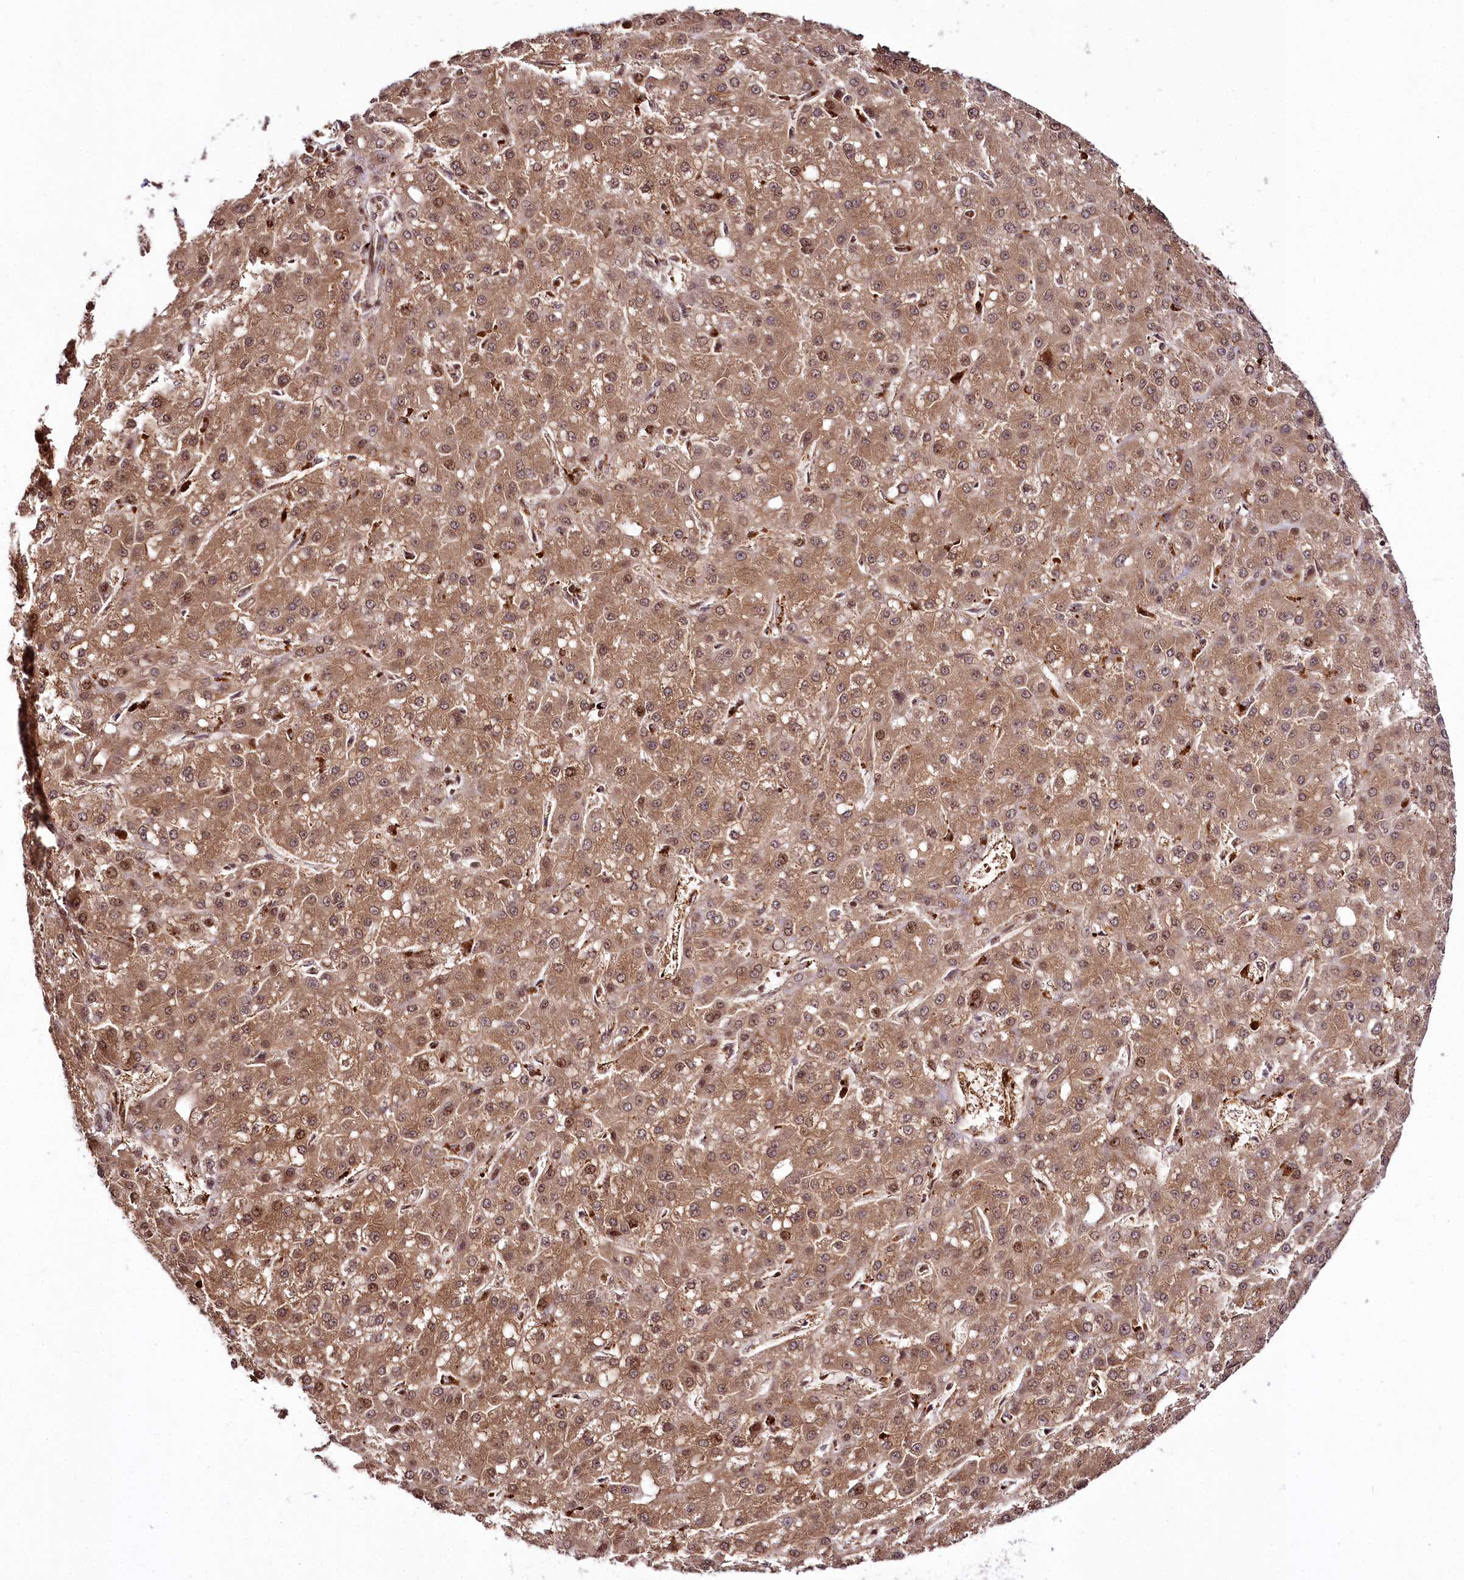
{"staining": {"intensity": "moderate", "quantity": ">75%", "location": "cytoplasmic/membranous,nuclear"}, "tissue": "liver cancer", "cell_type": "Tumor cells", "image_type": "cancer", "snomed": [{"axis": "morphology", "description": "Carcinoma, Hepatocellular, NOS"}, {"axis": "topography", "description": "Liver"}], "caption": "Immunohistochemistry photomicrograph of neoplastic tissue: human hepatocellular carcinoma (liver) stained using immunohistochemistry (IHC) shows medium levels of moderate protein expression localized specifically in the cytoplasmic/membranous and nuclear of tumor cells, appearing as a cytoplasmic/membranous and nuclear brown color.", "gene": "HOXC8", "patient": {"sex": "male", "age": 67}}